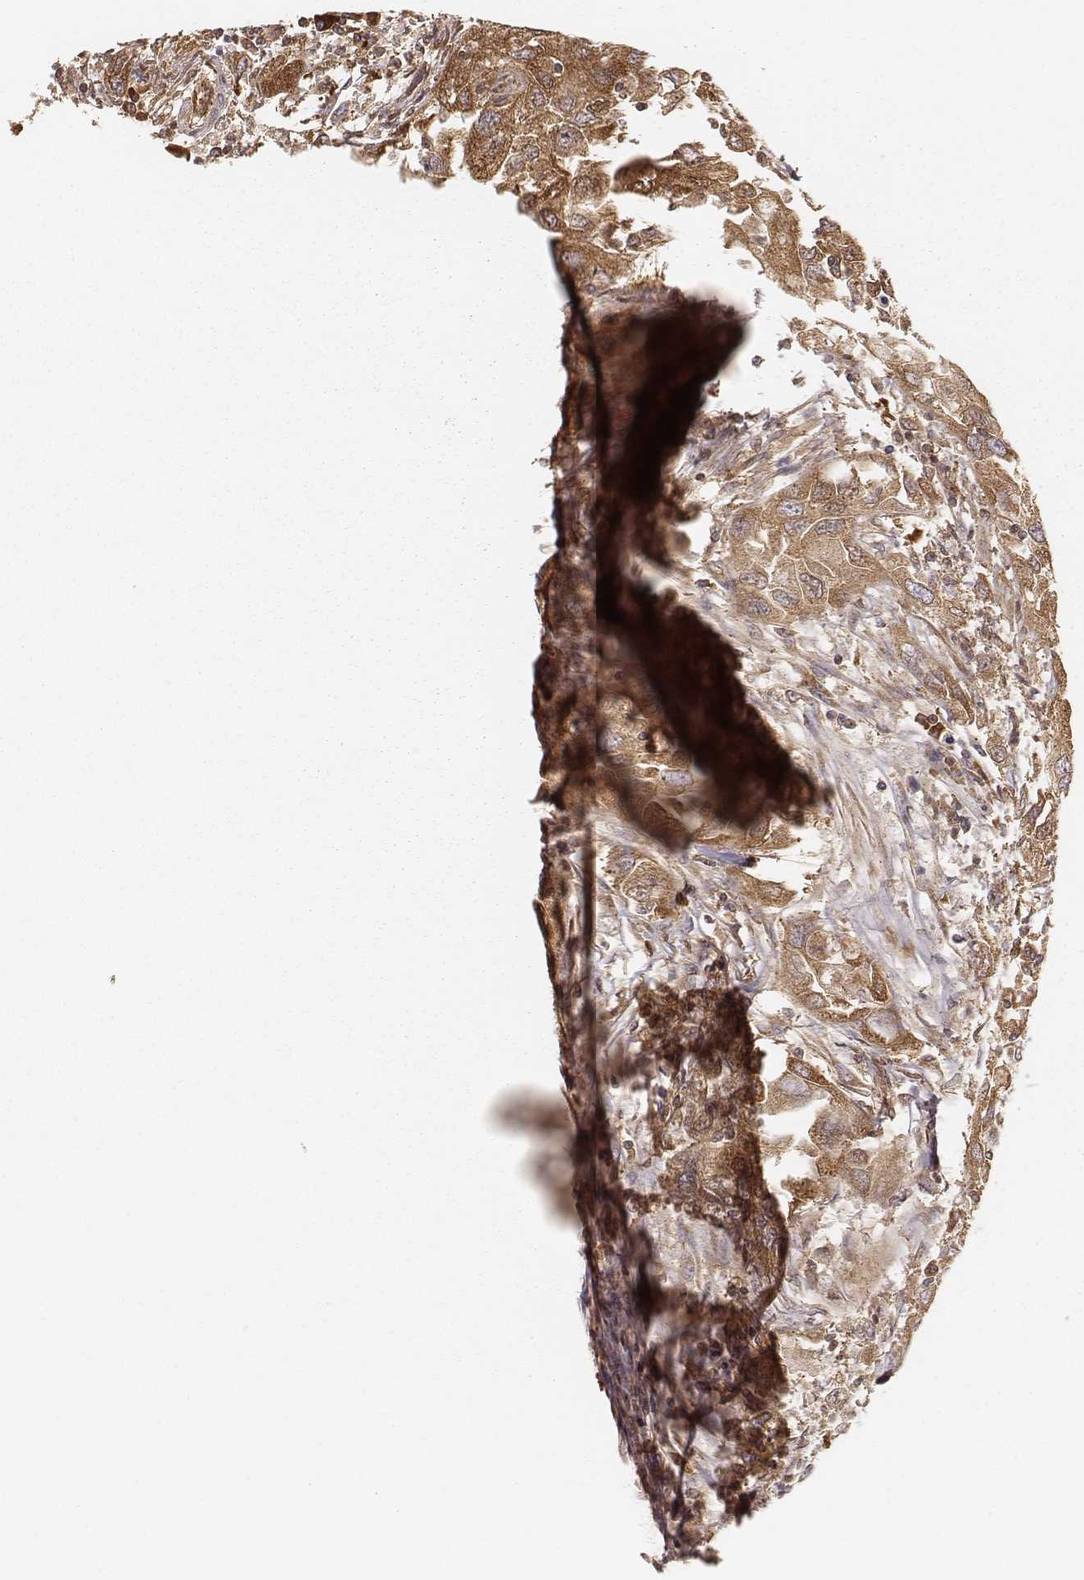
{"staining": {"intensity": "weak", "quantity": ">75%", "location": "cytoplasmic/membranous"}, "tissue": "urothelial cancer", "cell_type": "Tumor cells", "image_type": "cancer", "snomed": [{"axis": "morphology", "description": "Urothelial carcinoma, High grade"}, {"axis": "topography", "description": "Urinary bladder"}], "caption": "Urothelial cancer stained with a protein marker shows weak staining in tumor cells.", "gene": "CARS1", "patient": {"sex": "male", "age": 76}}